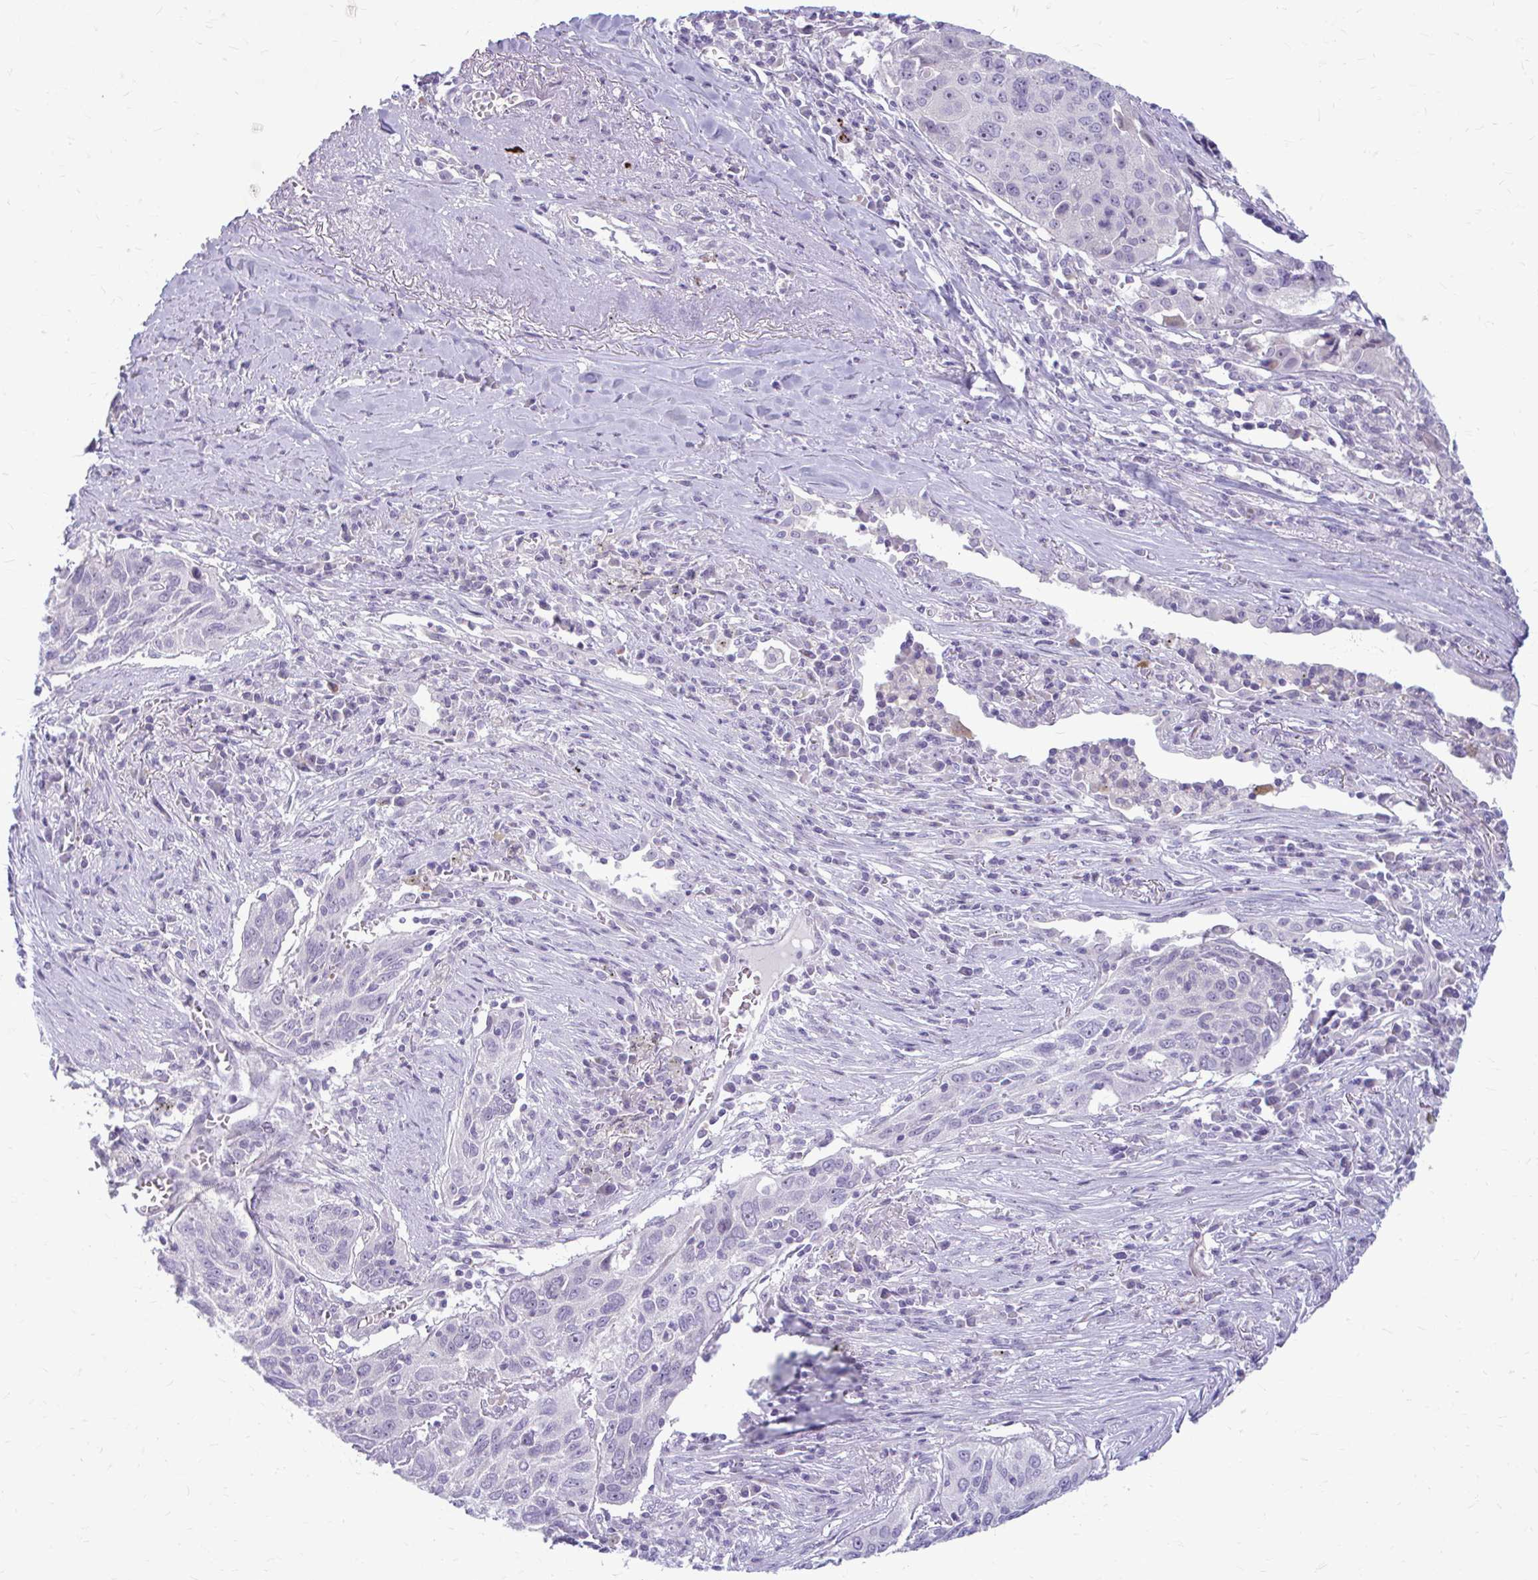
{"staining": {"intensity": "negative", "quantity": "none", "location": "none"}, "tissue": "lung cancer", "cell_type": "Tumor cells", "image_type": "cancer", "snomed": [{"axis": "morphology", "description": "Squamous cell carcinoma, NOS"}, {"axis": "topography", "description": "Lung"}], "caption": "Micrograph shows no significant protein positivity in tumor cells of lung cancer. Nuclei are stained in blue.", "gene": "CHIA", "patient": {"sex": "female", "age": 66}}